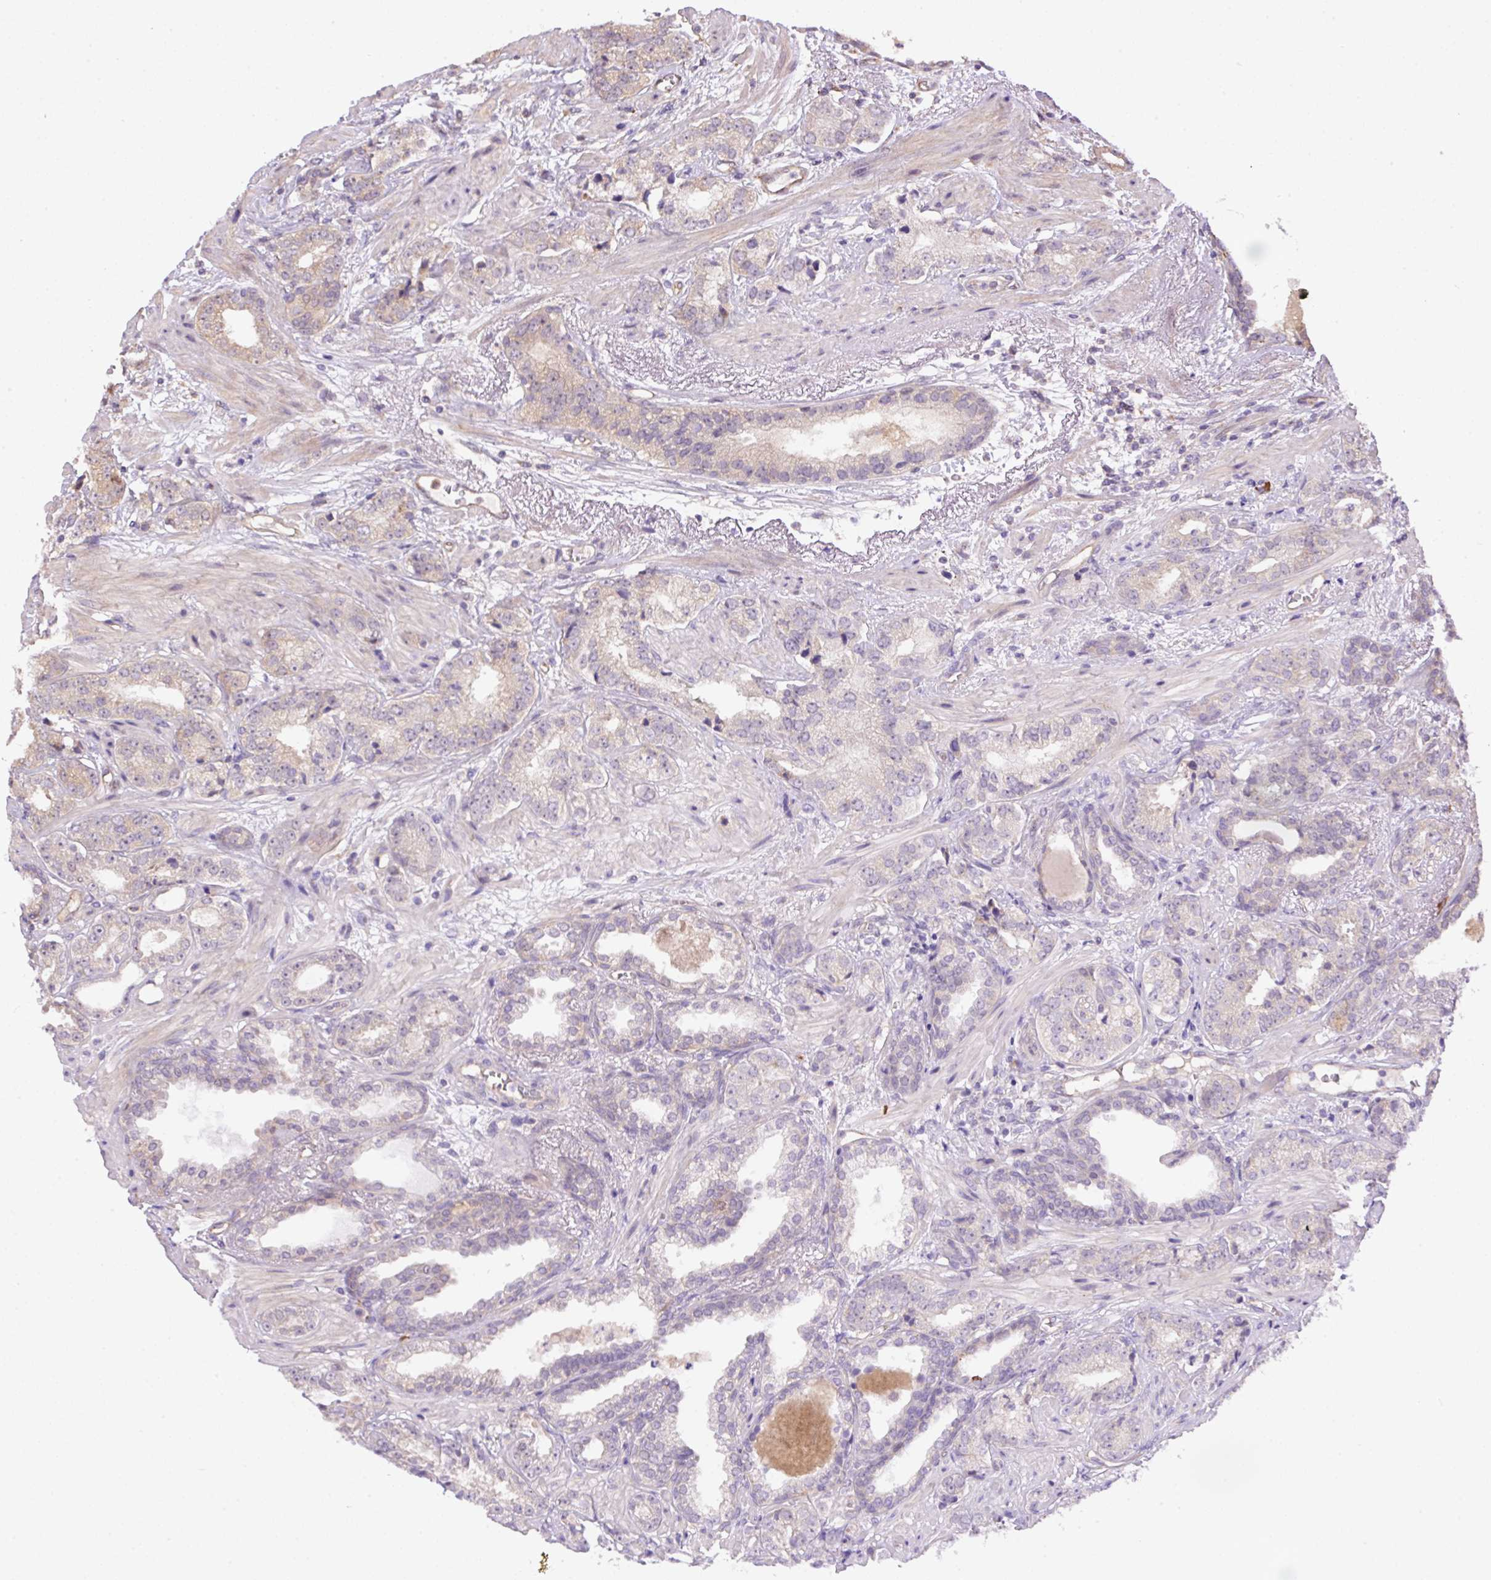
{"staining": {"intensity": "weak", "quantity": "25%-75%", "location": "cytoplasmic/membranous"}, "tissue": "prostate cancer", "cell_type": "Tumor cells", "image_type": "cancer", "snomed": [{"axis": "morphology", "description": "Adenocarcinoma, High grade"}, {"axis": "topography", "description": "Prostate"}], "caption": "A low amount of weak cytoplasmic/membranous expression is seen in about 25%-75% of tumor cells in adenocarcinoma (high-grade) (prostate) tissue.", "gene": "PPME1", "patient": {"sex": "male", "age": 71}}